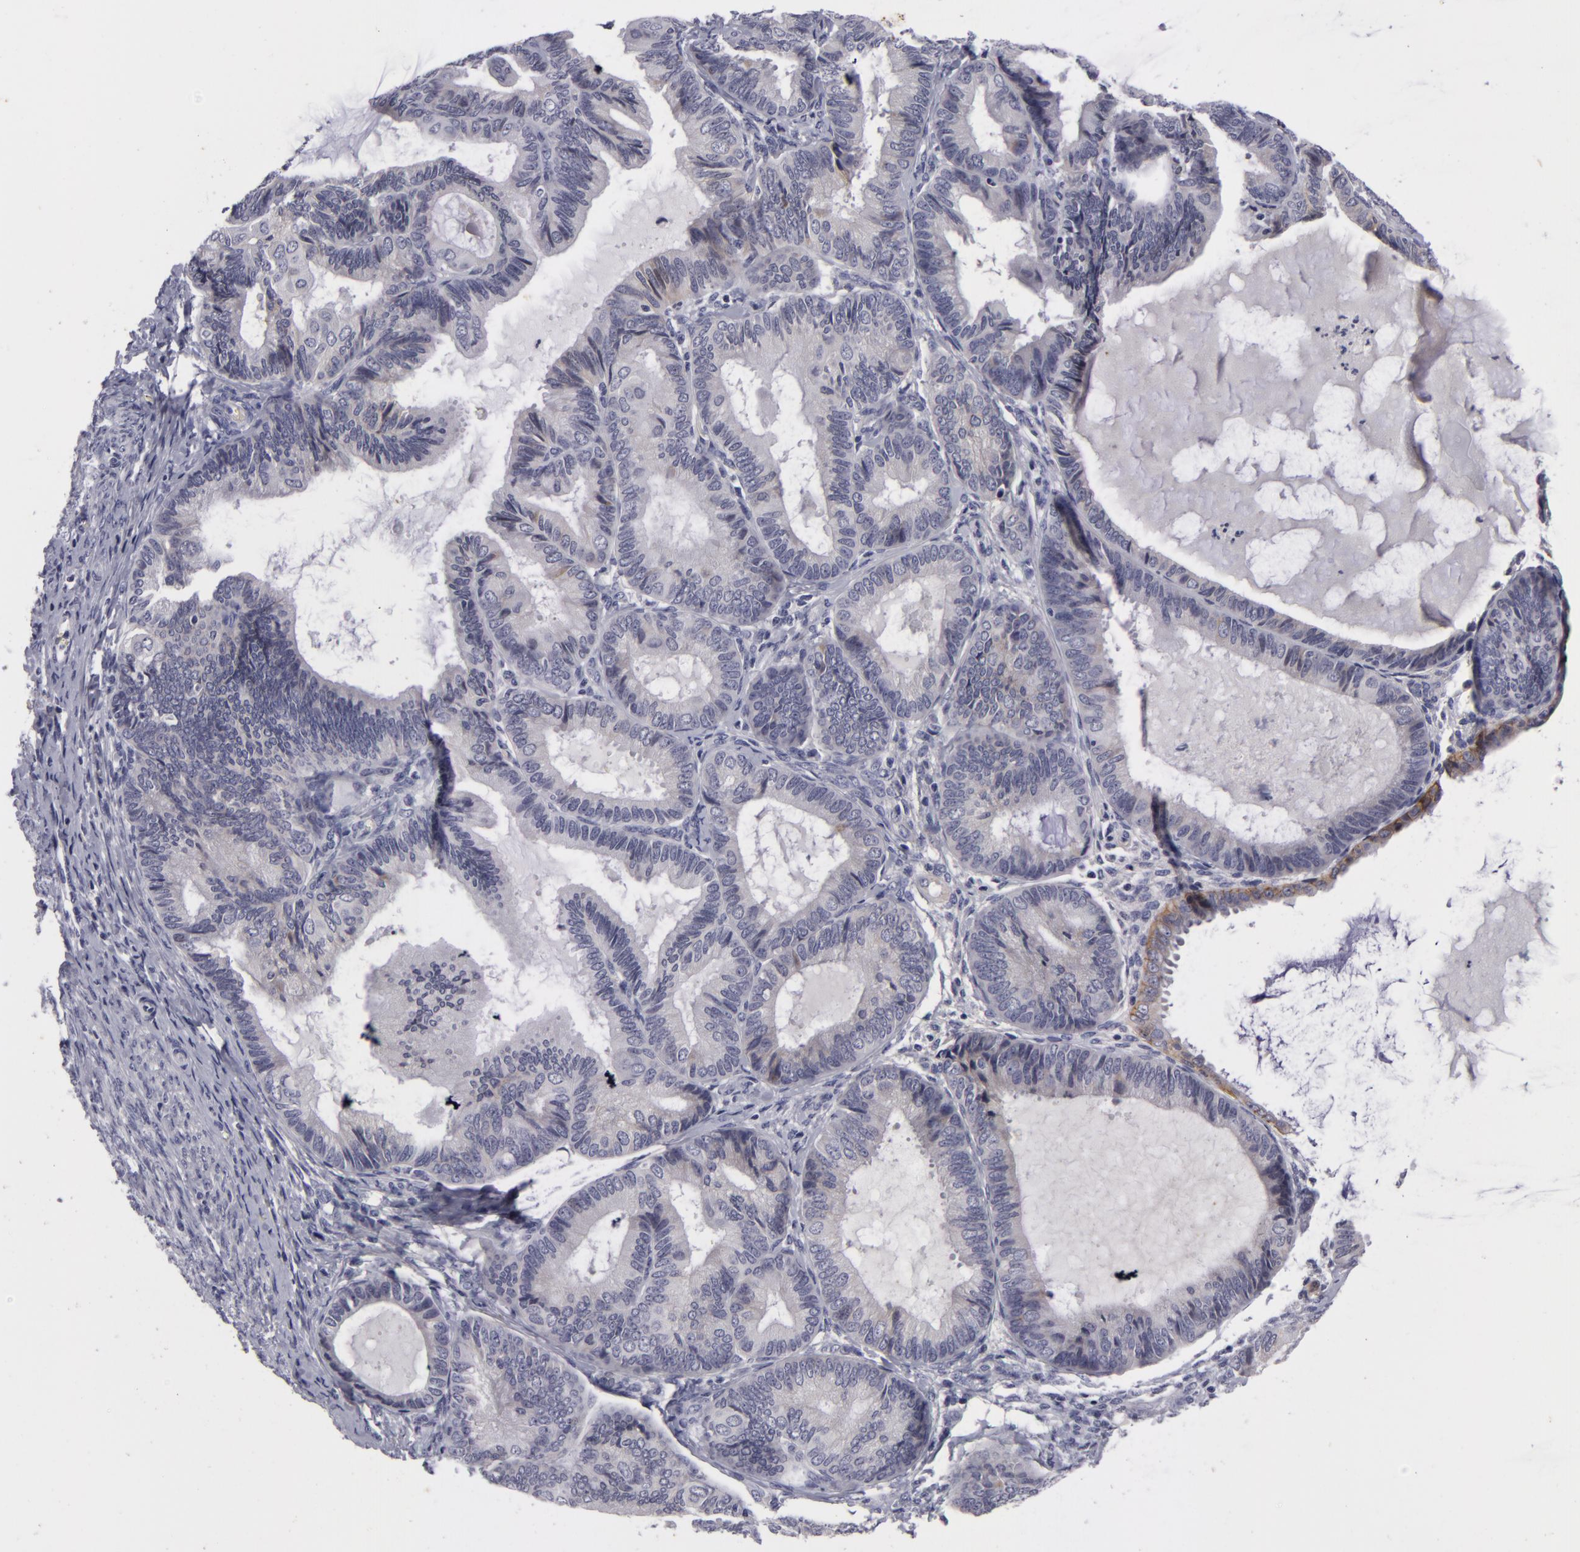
{"staining": {"intensity": "negative", "quantity": "none", "location": "none"}, "tissue": "endometrial cancer", "cell_type": "Tumor cells", "image_type": "cancer", "snomed": [{"axis": "morphology", "description": "Adenocarcinoma, NOS"}, {"axis": "topography", "description": "Endometrium"}], "caption": "DAB (3,3'-diaminobenzidine) immunohistochemical staining of human adenocarcinoma (endometrial) shows no significant positivity in tumor cells.", "gene": "NLGN4X", "patient": {"sex": "female", "age": 63}}